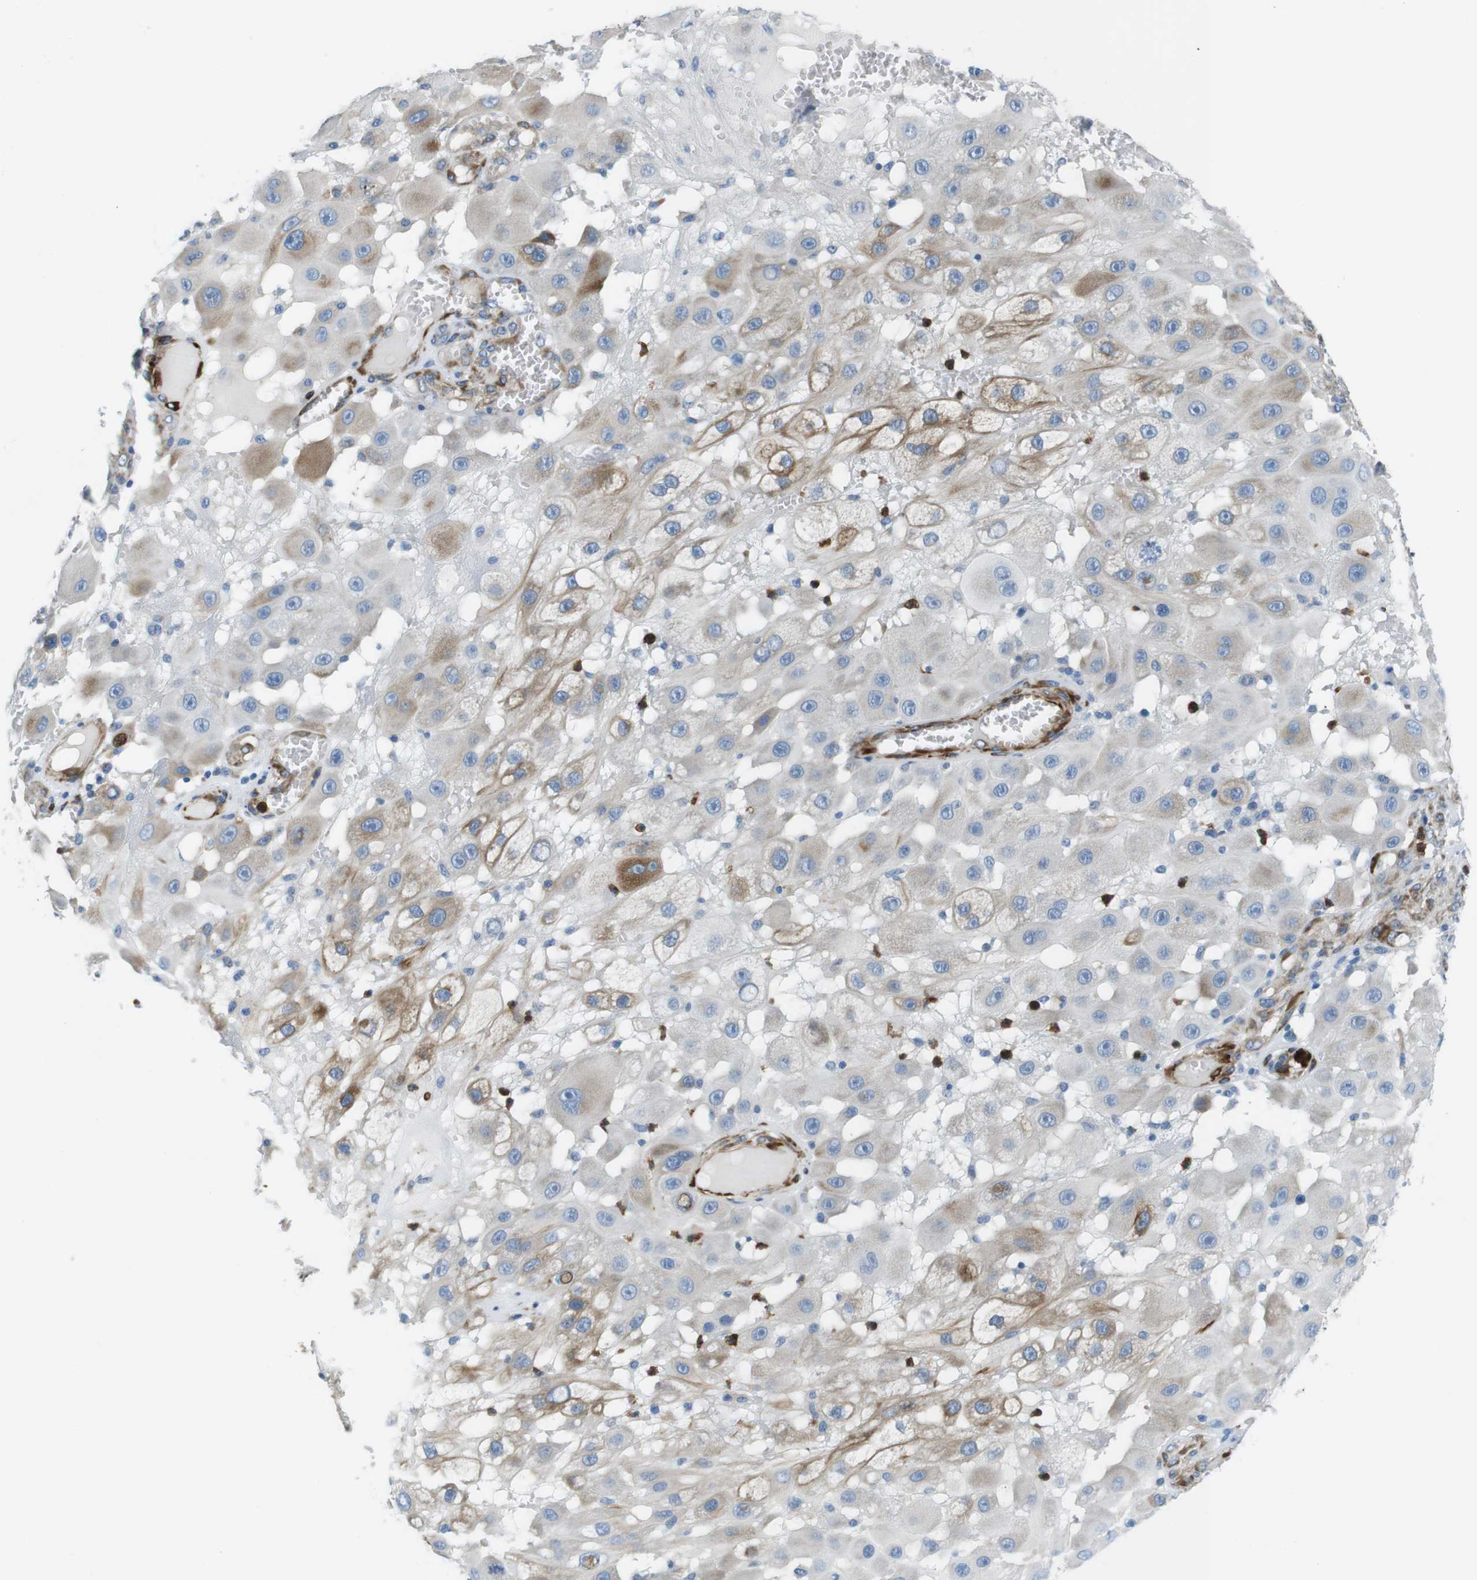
{"staining": {"intensity": "moderate", "quantity": "25%-75%", "location": "cytoplasmic/membranous"}, "tissue": "melanoma", "cell_type": "Tumor cells", "image_type": "cancer", "snomed": [{"axis": "morphology", "description": "Malignant melanoma, NOS"}, {"axis": "topography", "description": "Skin"}], "caption": "Moderate cytoplasmic/membranous positivity is appreciated in about 25%-75% of tumor cells in melanoma. Nuclei are stained in blue.", "gene": "EMP2", "patient": {"sex": "female", "age": 81}}